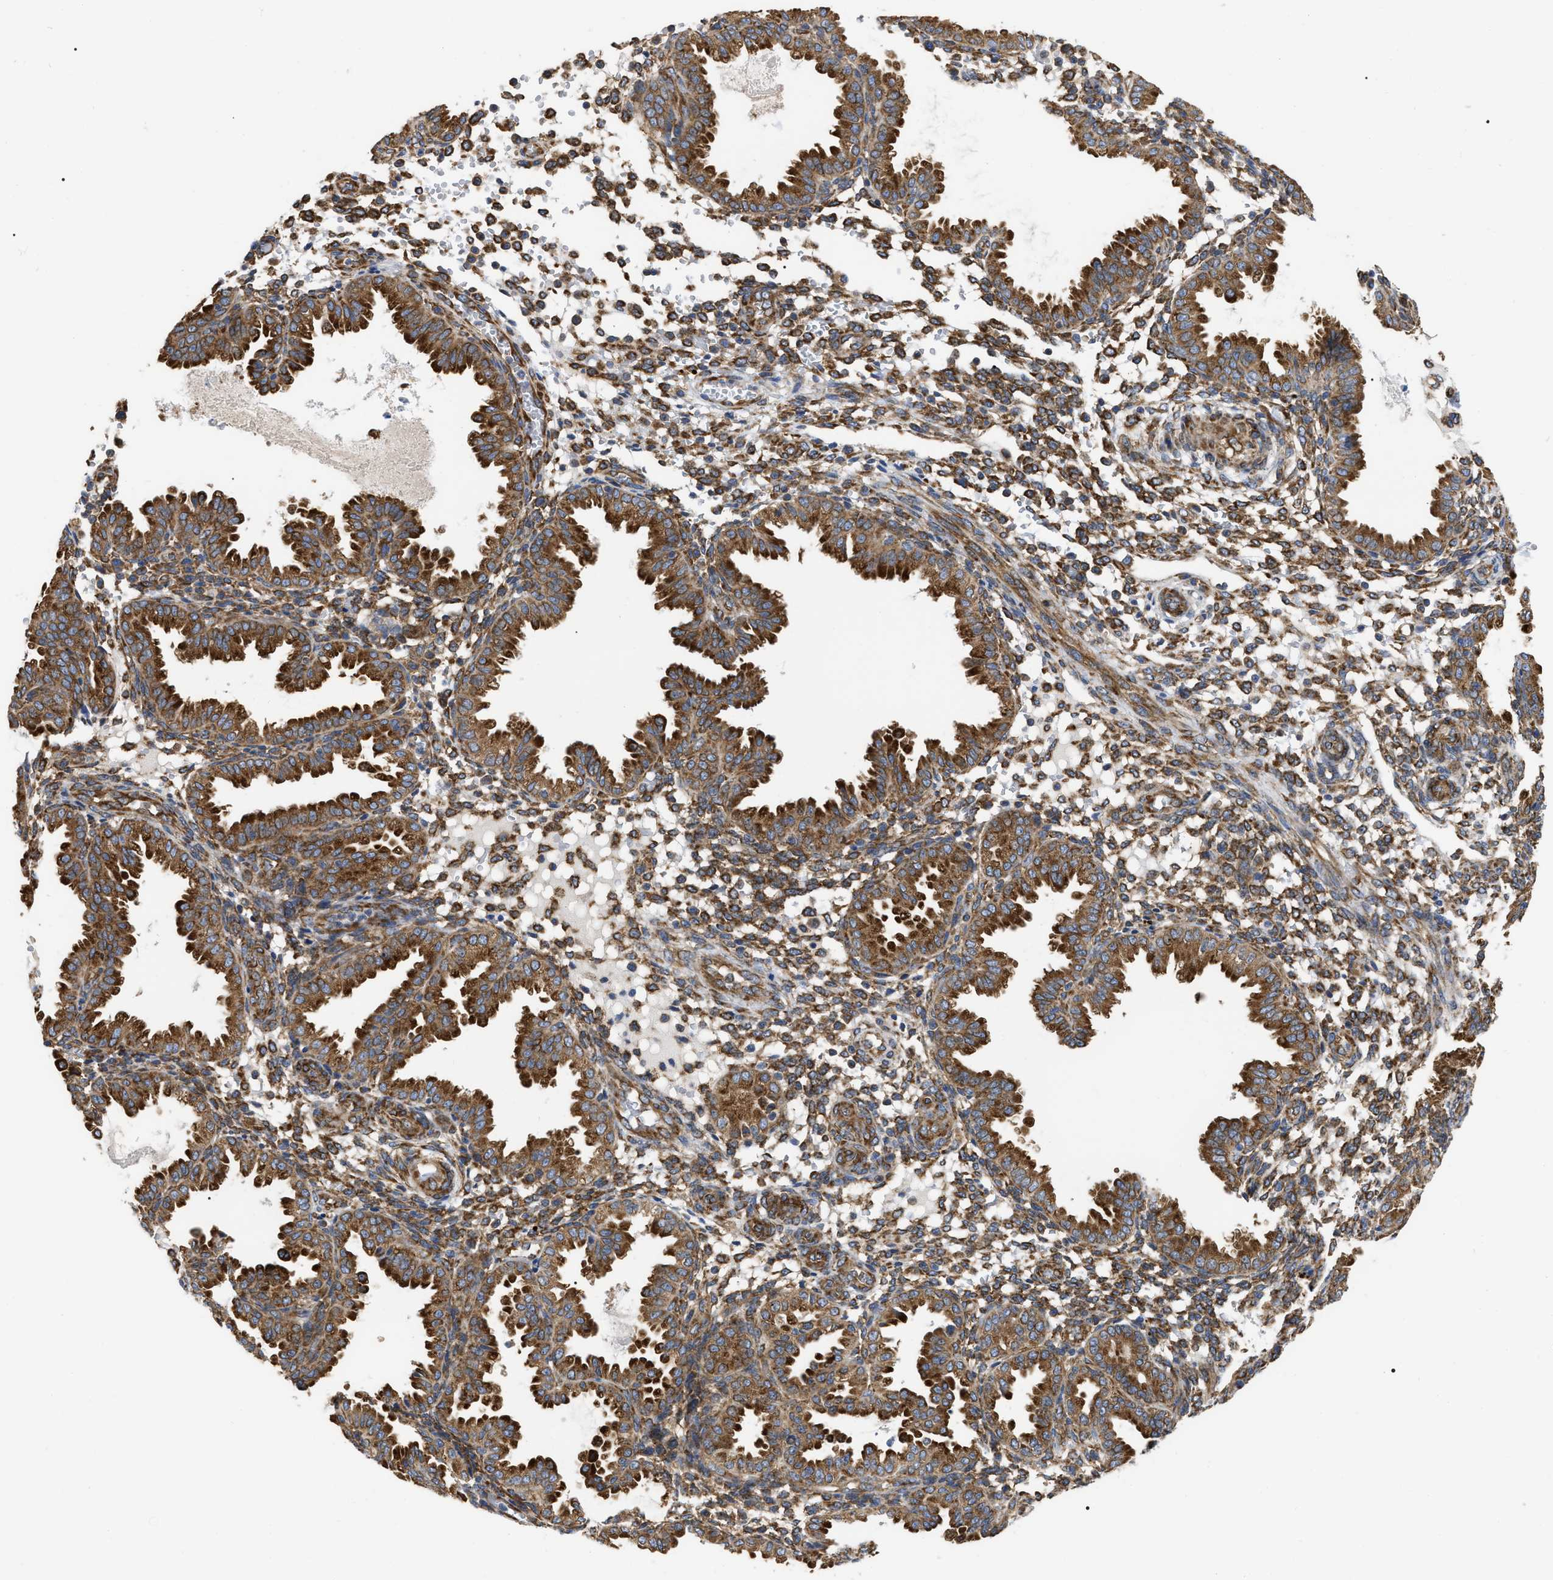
{"staining": {"intensity": "moderate", "quantity": ">75%", "location": "cytoplasmic/membranous"}, "tissue": "endometrium", "cell_type": "Cells in endometrial stroma", "image_type": "normal", "snomed": [{"axis": "morphology", "description": "Normal tissue, NOS"}, {"axis": "topography", "description": "Endometrium"}], "caption": "Brown immunohistochemical staining in normal human endometrium shows moderate cytoplasmic/membranous staining in approximately >75% of cells in endometrial stroma.", "gene": "FAM120A", "patient": {"sex": "female", "age": 33}}